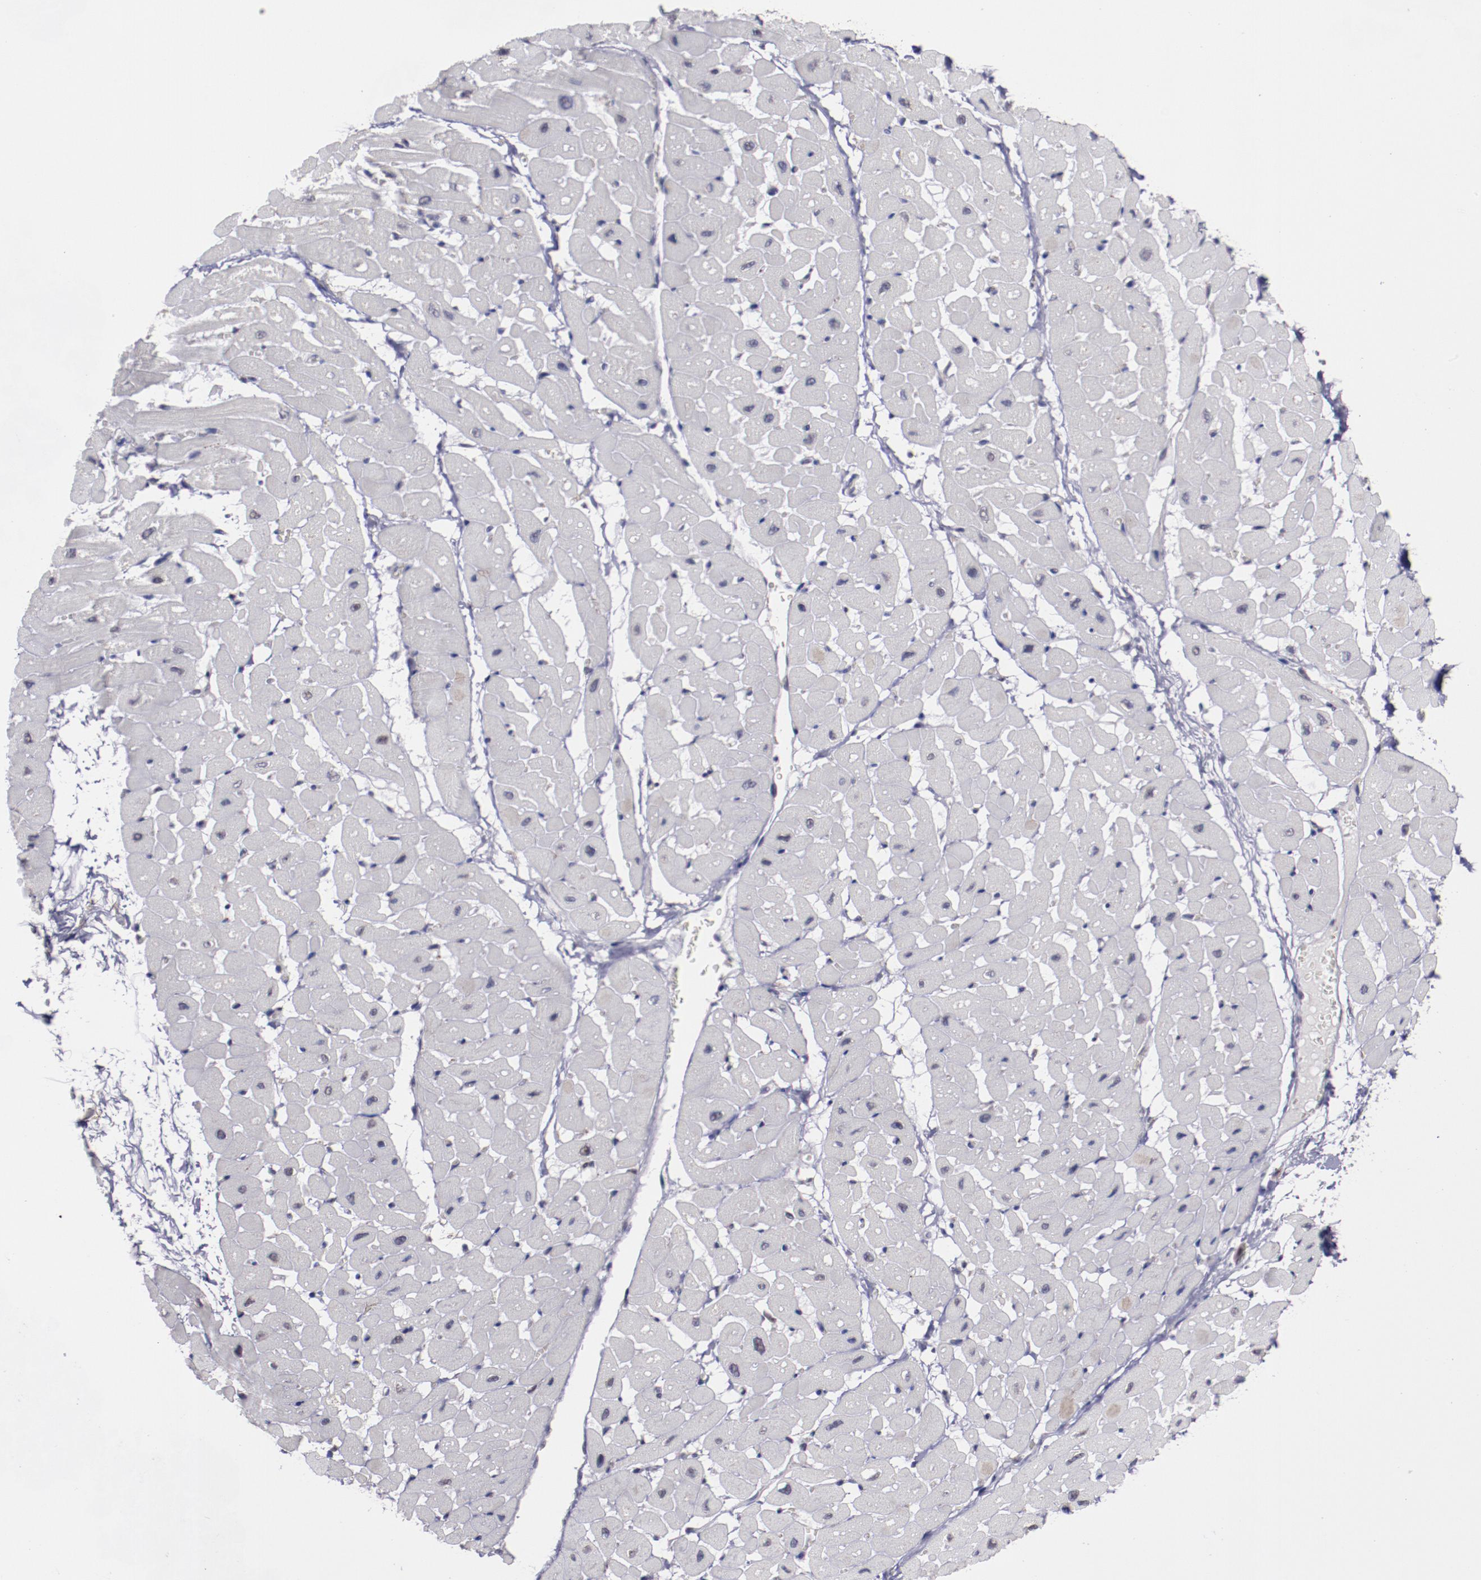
{"staining": {"intensity": "weak", "quantity": "<25%", "location": "cytoplasmic/membranous,nuclear"}, "tissue": "heart muscle", "cell_type": "Cardiomyocytes", "image_type": "normal", "snomed": [{"axis": "morphology", "description": "Normal tissue, NOS"}, {"axis": "topography", "description": "Heart"}], "caption": "IHC histopathology image of benign human heart muscle stained for a protein (brown), which exhibits no expression in cardiomyocytes.", "gene": "NRXN3", "patient": {"sex": "male", "age": 45}}